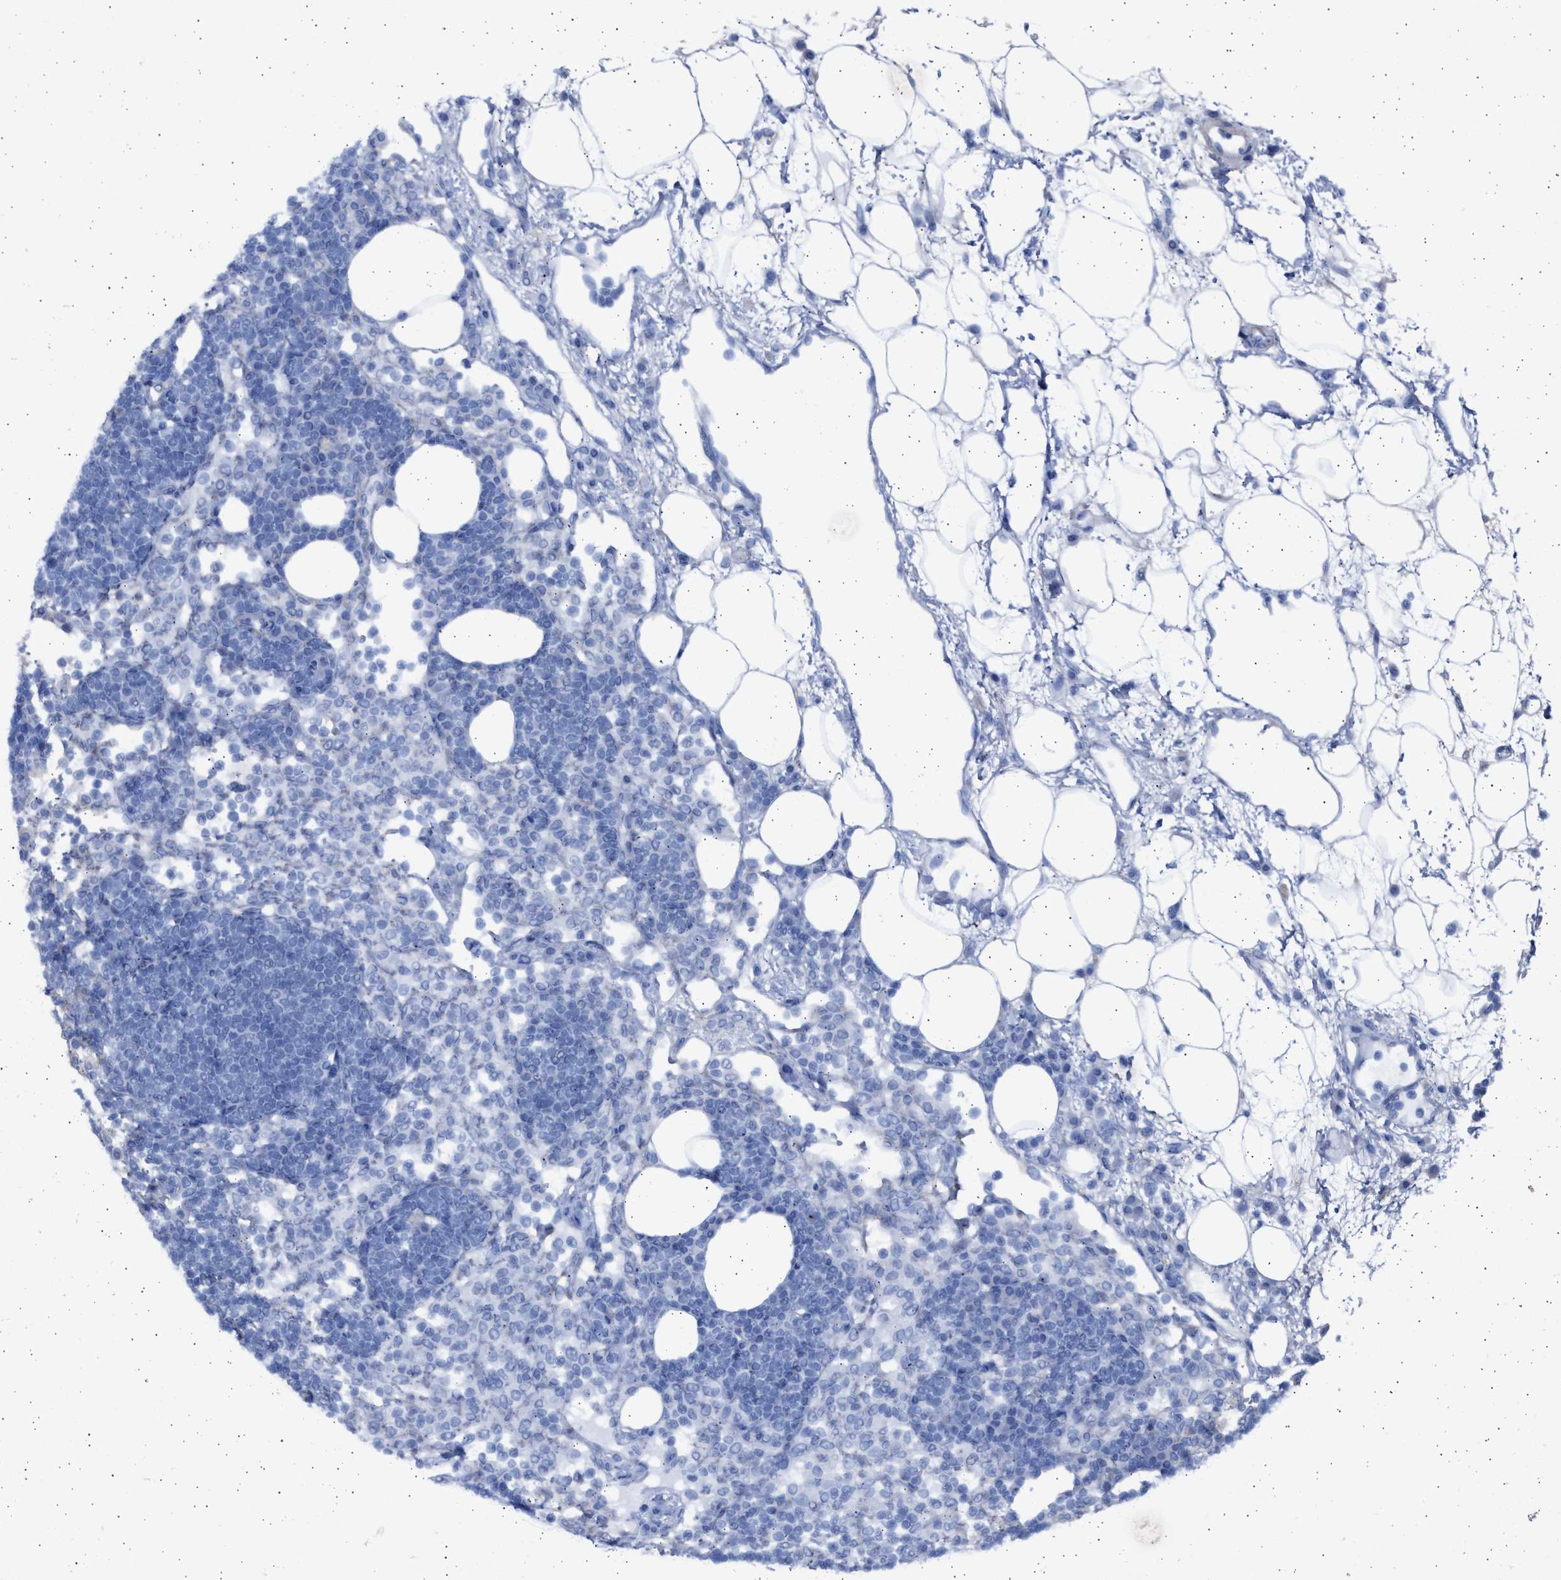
{"staining": {"intensity": "negative", "quantity": "none", "location": "none"}, "tissue": "lymph node", "cell_type": "Germinal center cells", "image_type": "normal", "snomed": [{"axis": "morphology", "description": "Normal tissue, NOS"}, {"axis": "morphology", "description": "Carcinoid, malignant, NOS"}, {"axis": "topography", "description": "Lymph node"}], "caption": "The immunohistochemistry image has no significant expression in germinal center cells of lymph node.", "gene": "NBR1", "patient": {"sex": "male", "age": 47}}